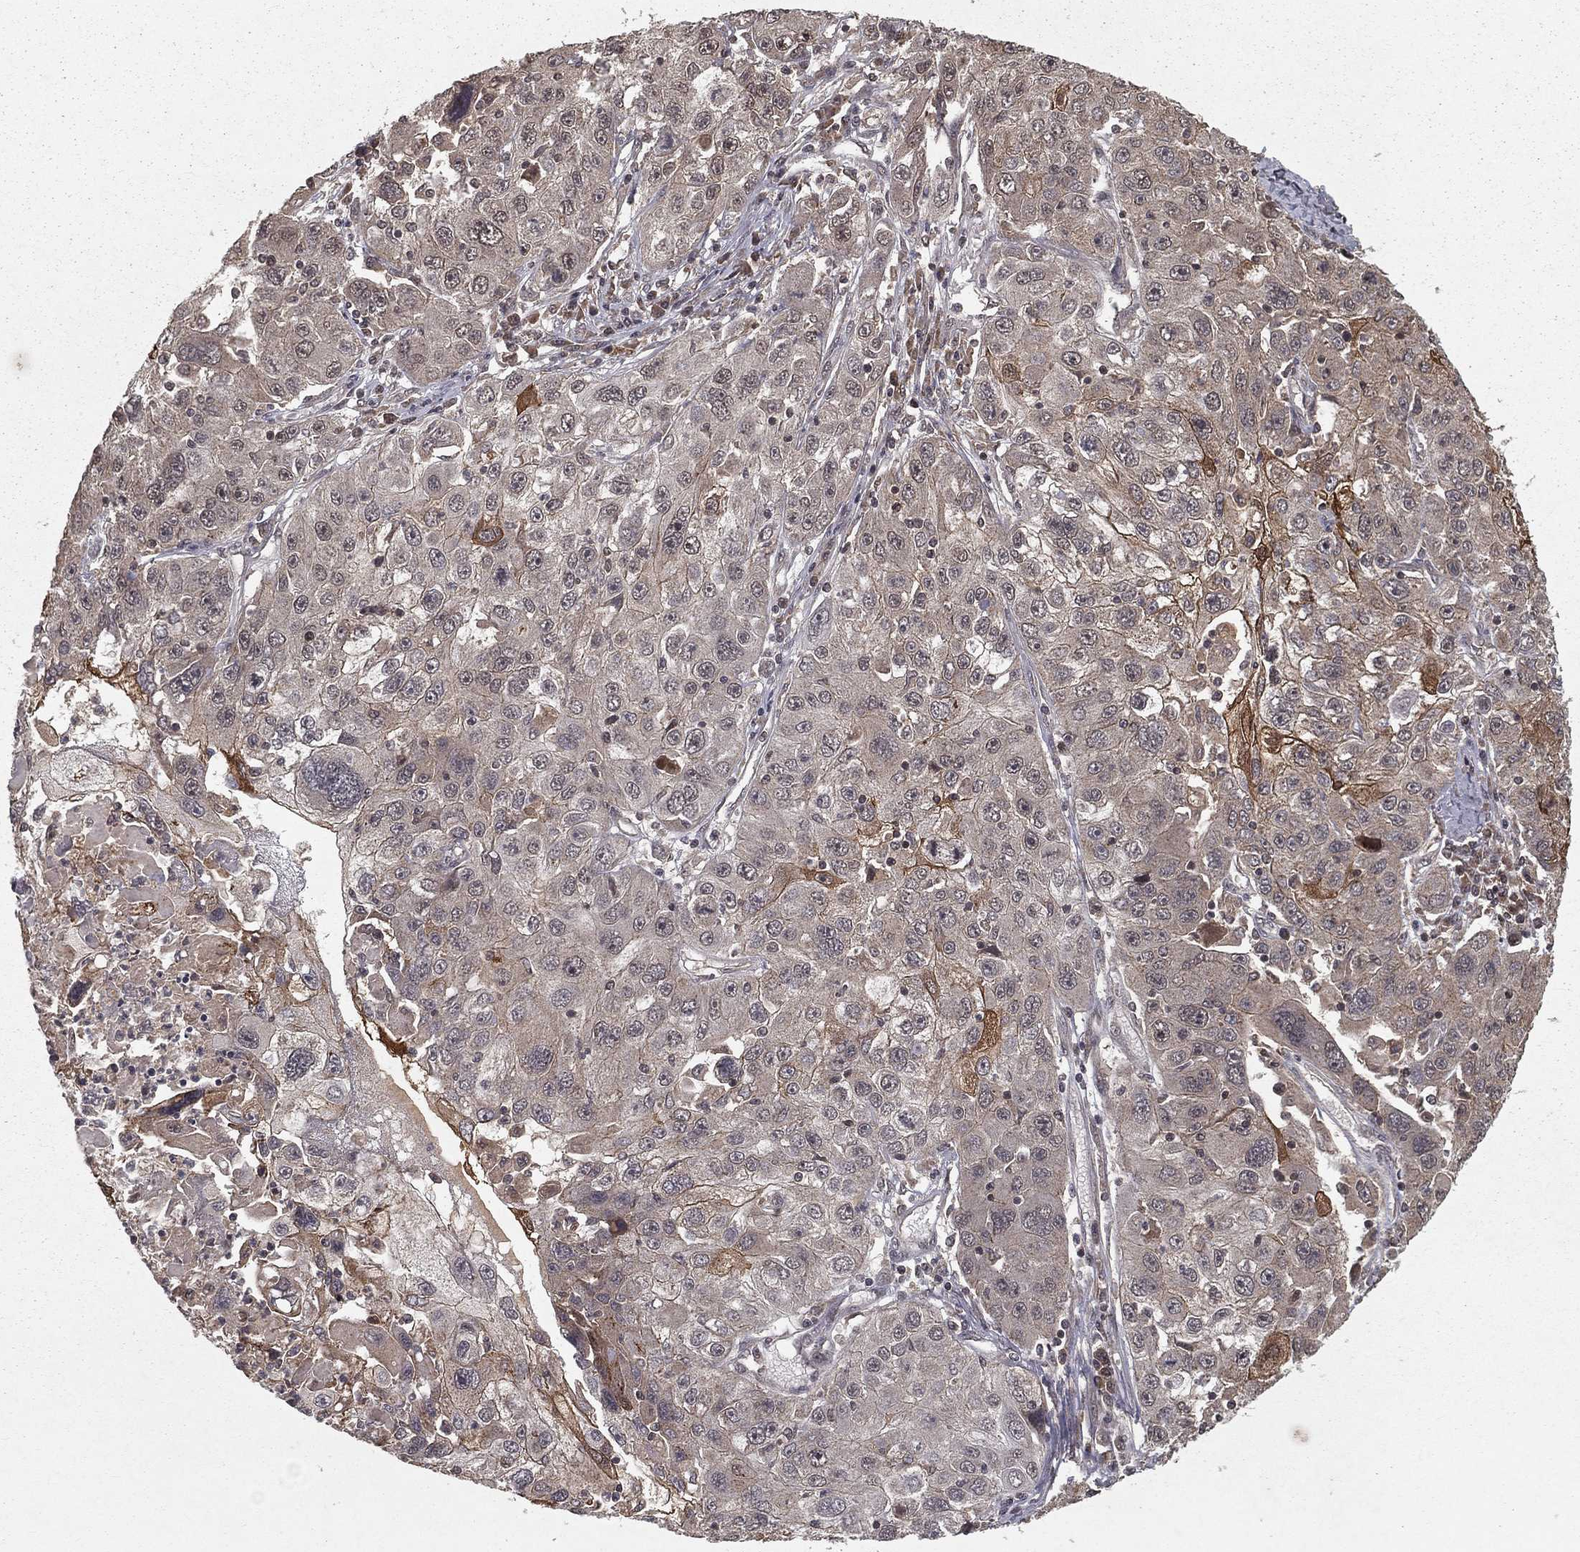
{"staining": {"intensity": "negative", "quantity": "none", "location": "none"}, "tissue": "stomach cancer", "cell_type": "Tumor cells", "image_type": "cancer", "snomed": [{"axis": "morphology", "description": "Adenocarcinoma, NOS"}, {"axis": "topography", "description": "Stomach"}], "caption": "Adenocarcinoma (stomach) was stained to show a protein in brown. There is no significant expression in tumor cells. (DAB IHC, high magnification).", "gene": "ZDHHC15", "patient": {"sex": "male", "age": 56}}